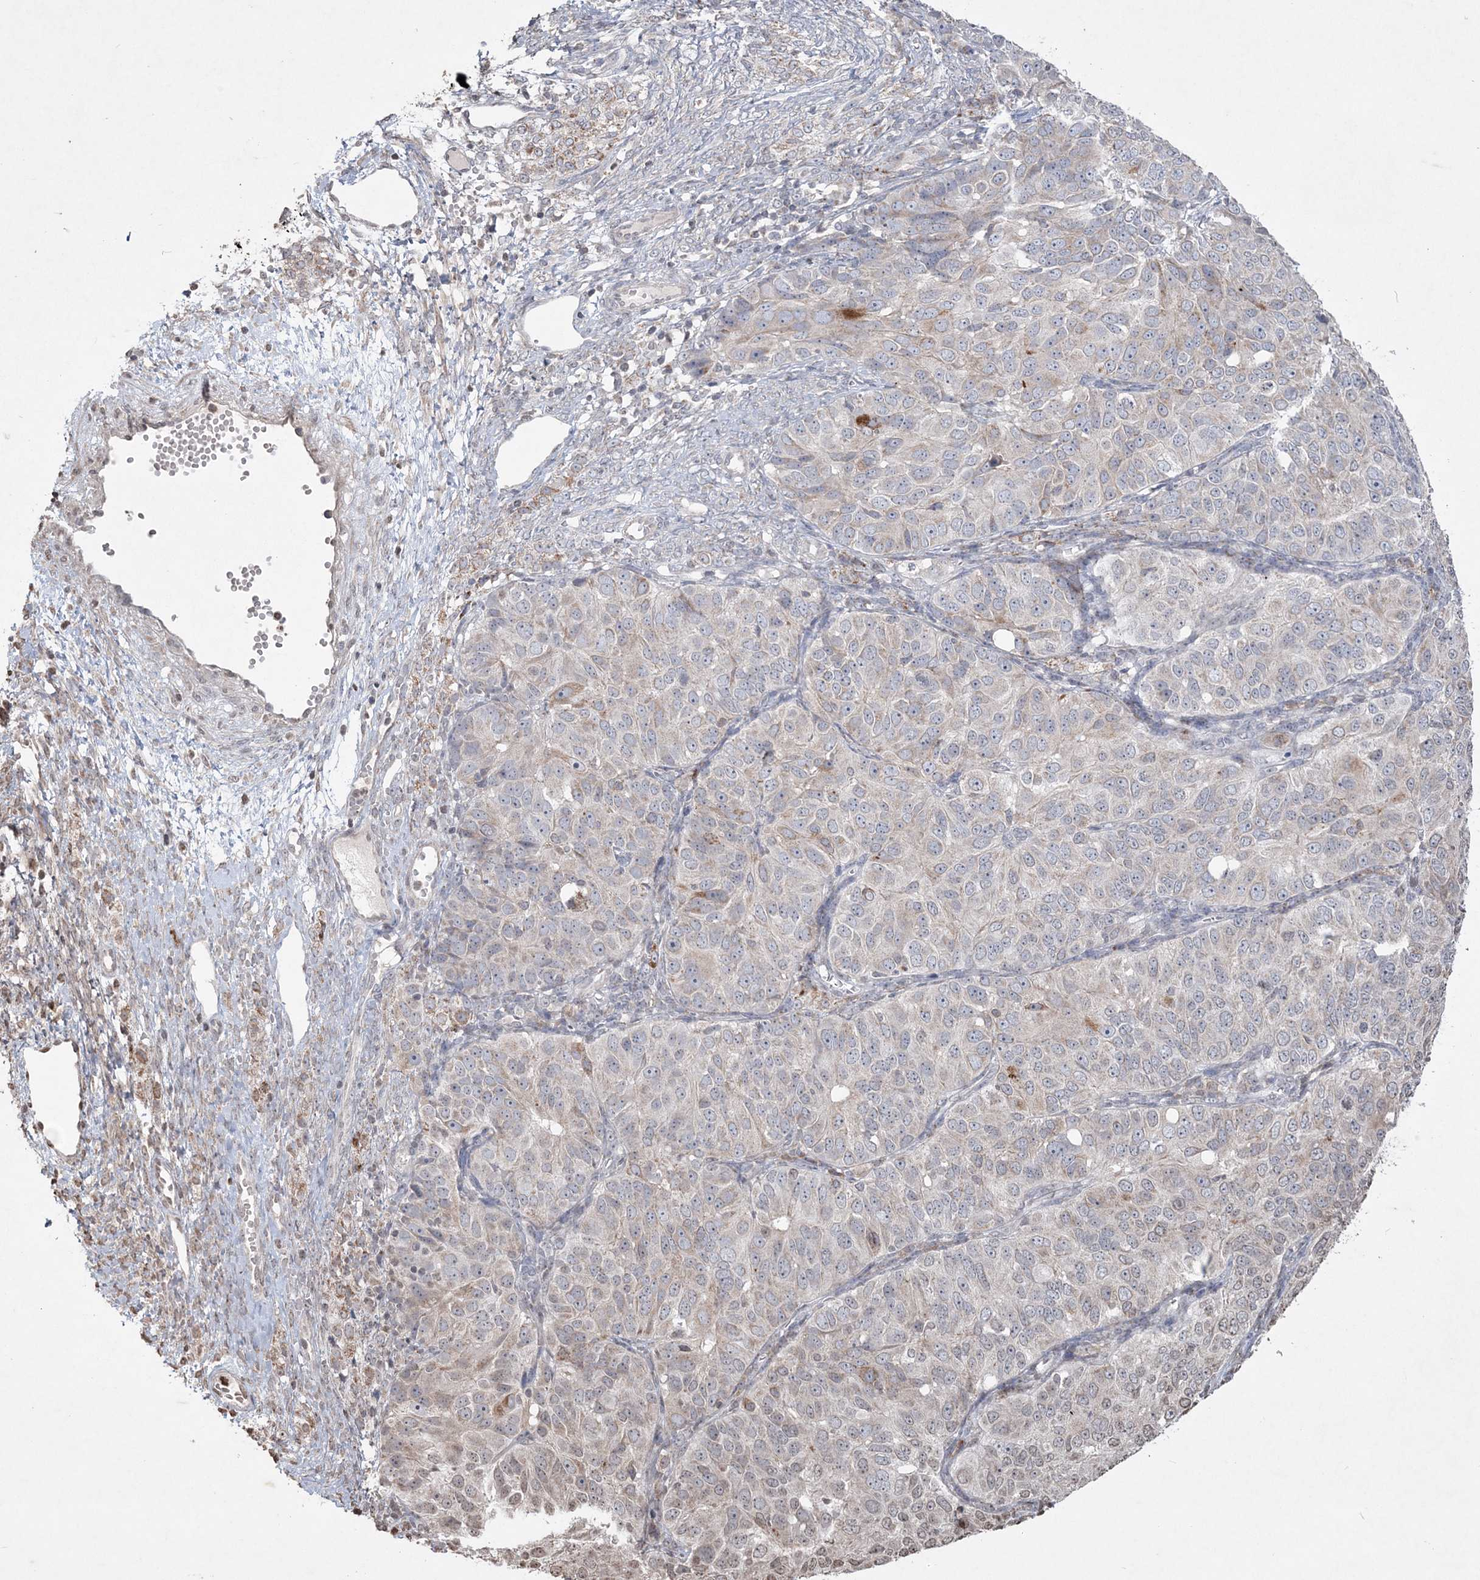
{"staining": {"intensity": "negative", "quantity": "none", "location": "none"}, "tissue": "ovarian cancer", "cell_type": "Tumor cells", "image_type": "cancer", "snomed": [{"axis": "morphology", "description": "Carcinoma, endometroid"}, {"axis": "topography", "description": "Ovary"}], "caption": "Protein analysis of endometroid carcinoma (ovarian) exhibits no significant expression in tumor cells. The staining was performed using DAB to visualize the protein expression in brown, while the nuclei were stained in blue with hematoxylin (Magnification: 20x).", "gene": "TTC7A", "patient": {"sex": "female", "age": 51}}